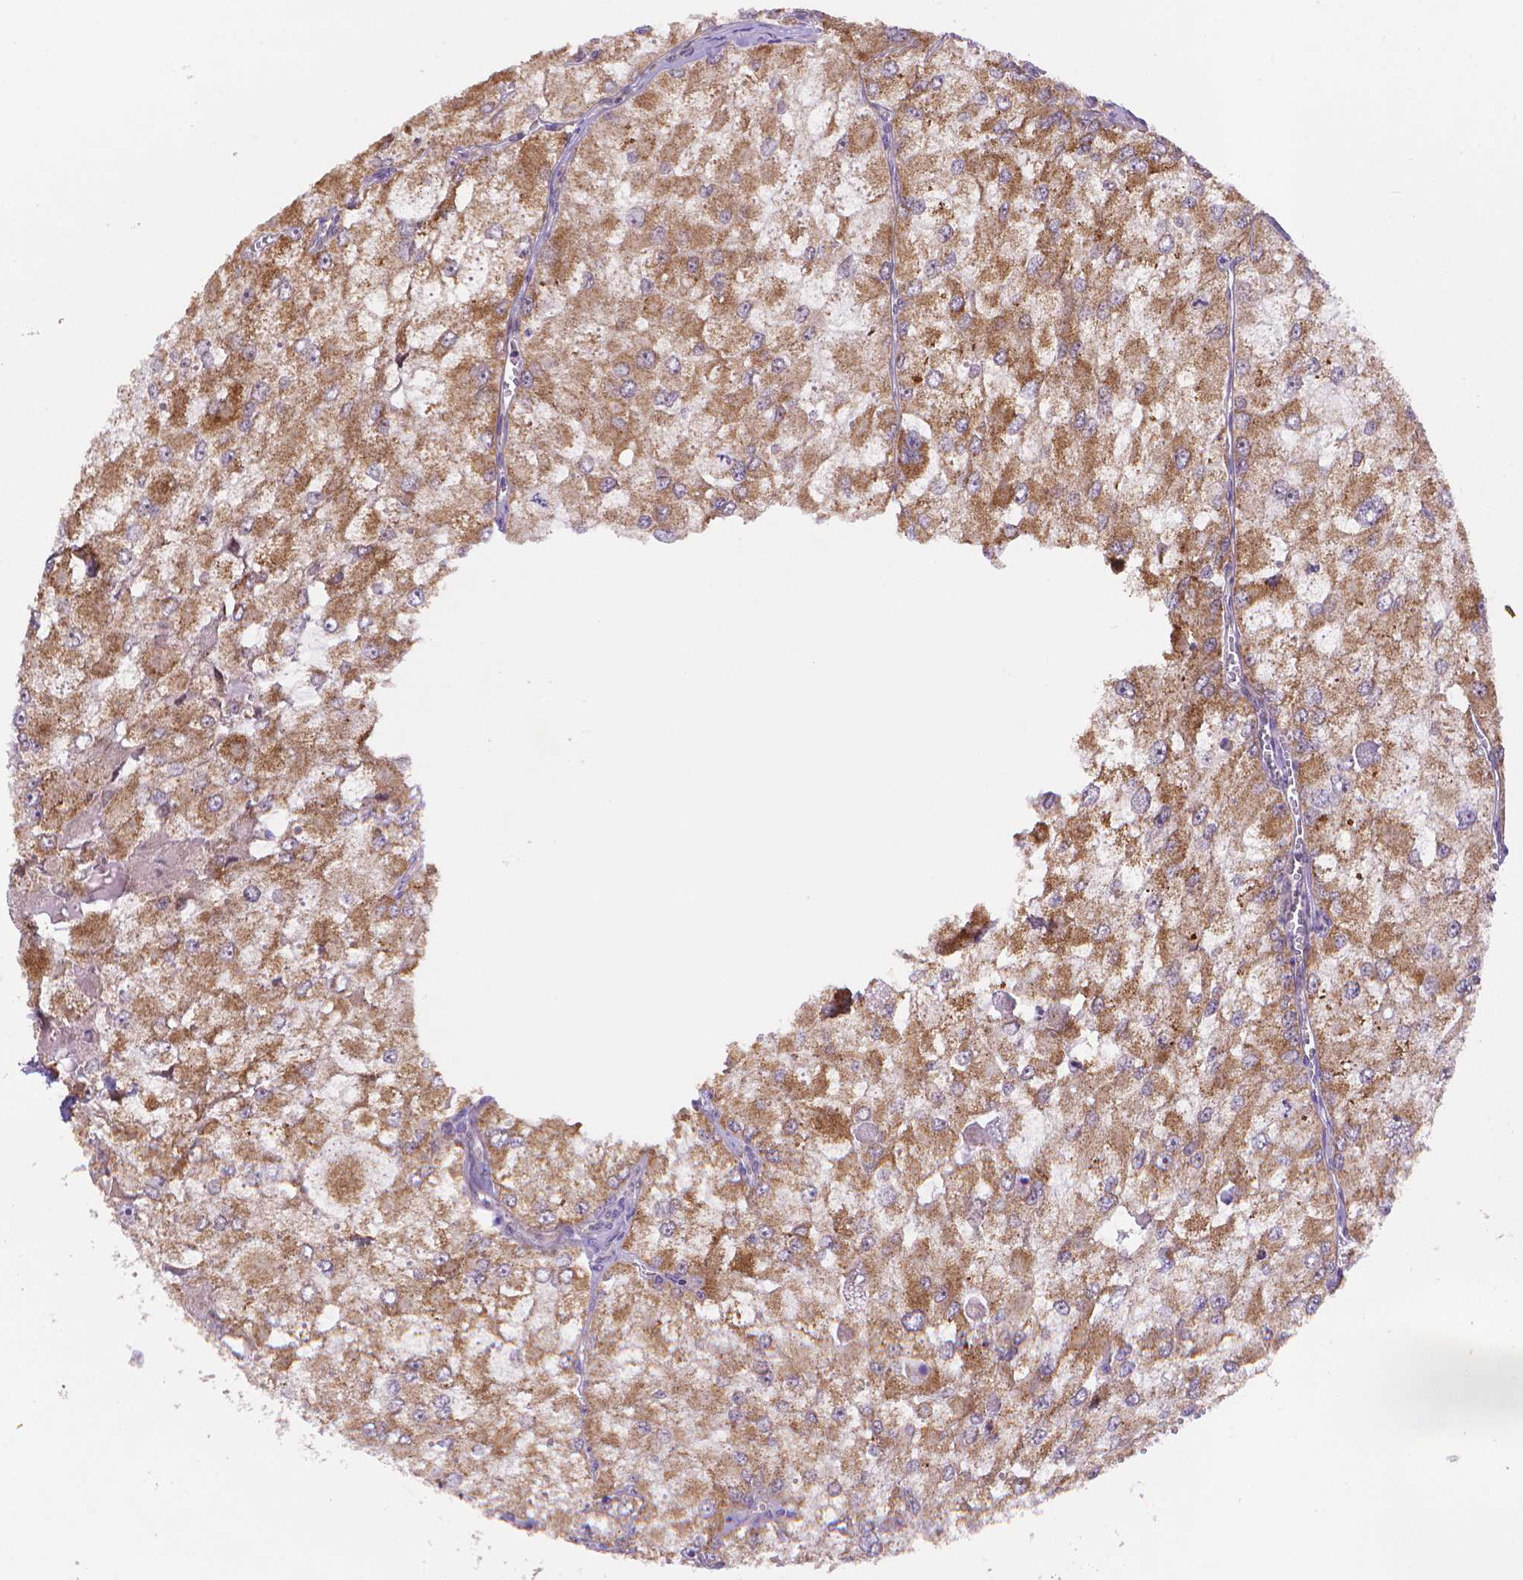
{"staining": {"intensity": "moderate", "quantity": ">75%", "location": "cytoplasmic/membranous"}, "tissue": "renal cancer", "cell_type": "Tumor cells", "image_type": "cancer", "snomed": [{"axis": "morphology", "description": "Adenocarcinoma, NOS"}, {"axis": "topography", "description": "Kidney"}], "caption": "Immunohistochemistry (IHC) histopathology image of neoplastic tissue: renal adenocarcinoma stained using immunohistochemistry demonstrates medium levels of moderate protein expression localized specifically in the cytoplasmic/membranous of tumor cells, appearing as a cytoplasmic/membranous brown color.", "gene": "CYYR1", "patient": {"sex": "female", "age": 70}}